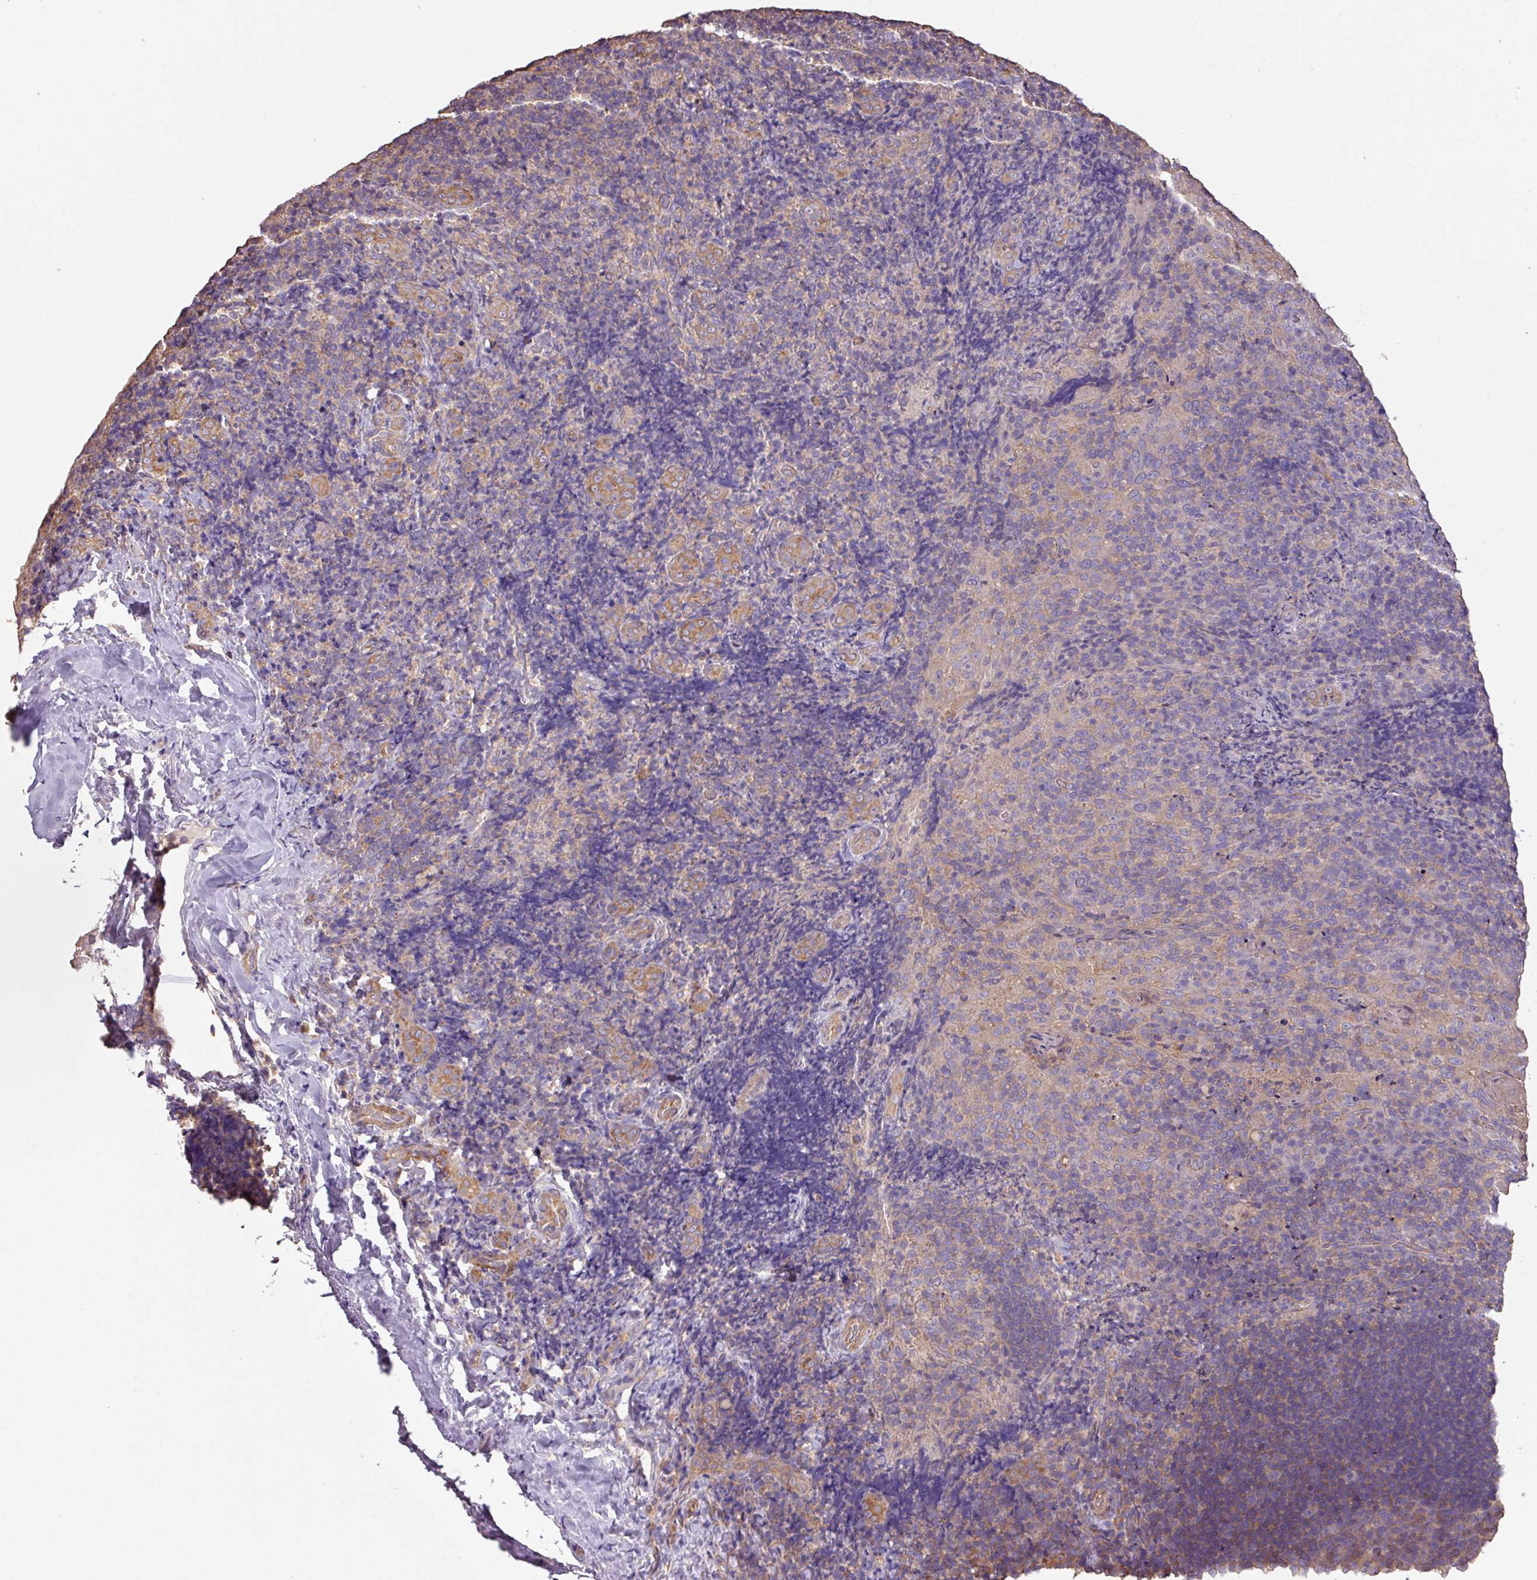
{"staining": {"intensity": "negative", "quantity": "none", "location": "none"}, "tissue": "tonsil", "cell_type": "Germinal center cells", "image_type": "normal", "snomed": [{"axis": "morphology", "description": "Normal tissue, NOS"}, {"axis": "topography", "description": "Tonsil"}], "caption": "A high-resolution micrograph shows IHC staining of benign tonsil, which exhibits no significant positivity in germinal center cells. (DAB (3,3'-diaminobenzidine) immunohistochemistry visualized using brightfield microscopy, high magnification).", "gene": "CALML4", "patient": {"sex": "male", "age": 17}}